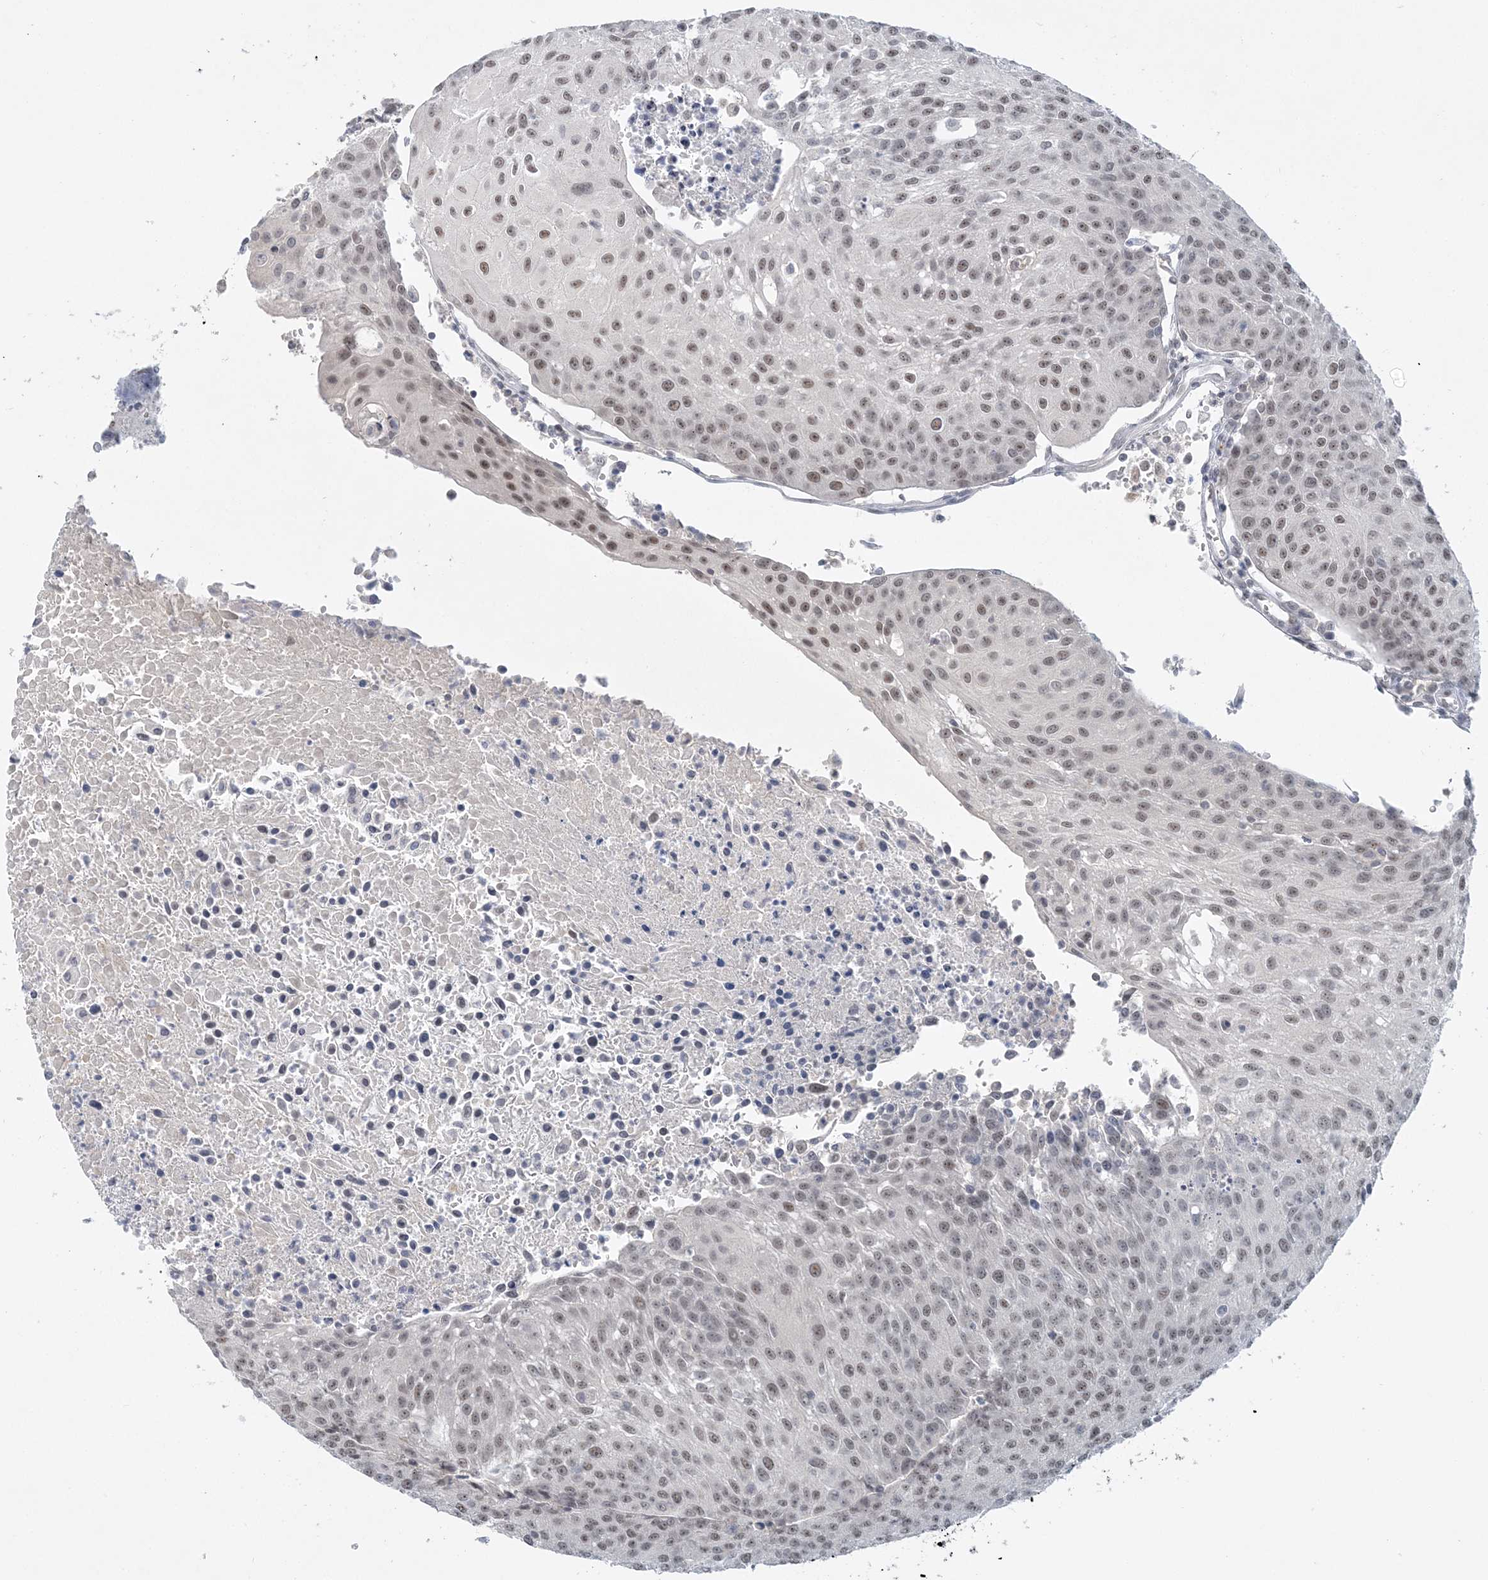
{"staining": {"intensity": "moderate", "quantity": ">75%", "location": "nuclear"}, "tissue": "urothelial cancer", "cell_type": "Tumor cells", "image_type": "cancer", "snomed": [{"axis": "morphology", "description": "Urothelial carcinoma, High grade"}, {"axis": "topography", "description": "Urinary bladder"}], "caption": "Immunohistochemical staining of human urothelial cancer exhibits medium levels of moderate nuclear staining in about >75% of tumor cells.", "gene": "KMT2D", "patient": {"sex": "female", "age": 85}}